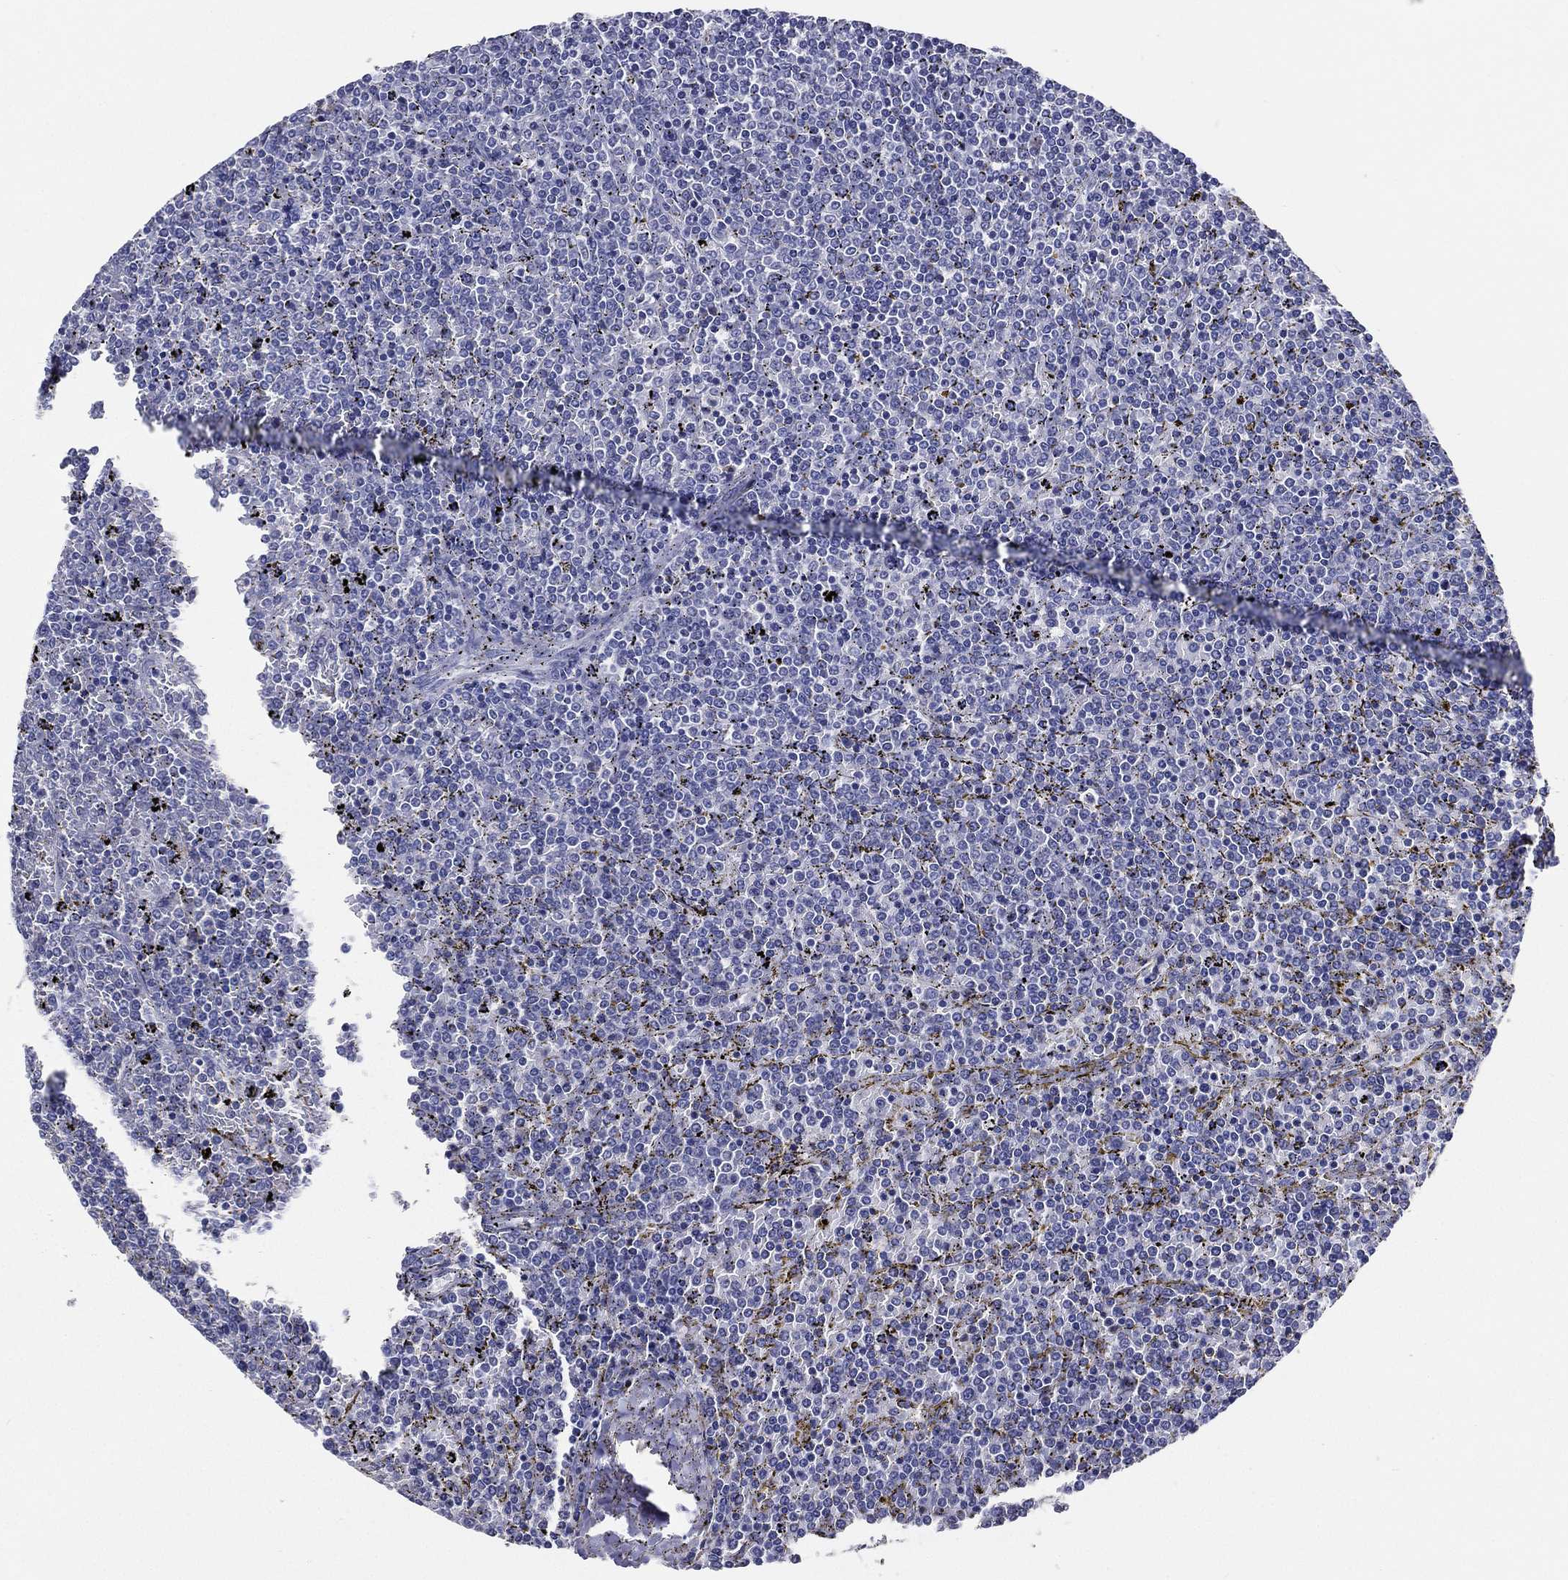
{"staining": {"intensity": "negative", "quantity": "none", "location": "none"}, "tissue": "lymphoma", "cell_type": "Tumor cells", "image_type": "cancer", "snomed": [{"axis": "morphology", "description": "Malignant lymphoma, non-Hodgkin's type, Low grade"}, {"axis": "topography", "description": "Spleen"}], "caption": "A histopathology image of low-grade malignant lymphoma, non-Hodgkin's type stained for a protein shows no brown staining in tumor cells.", "gene": "TFAP2A", "patient": {"sex": "female", "age": 77}}